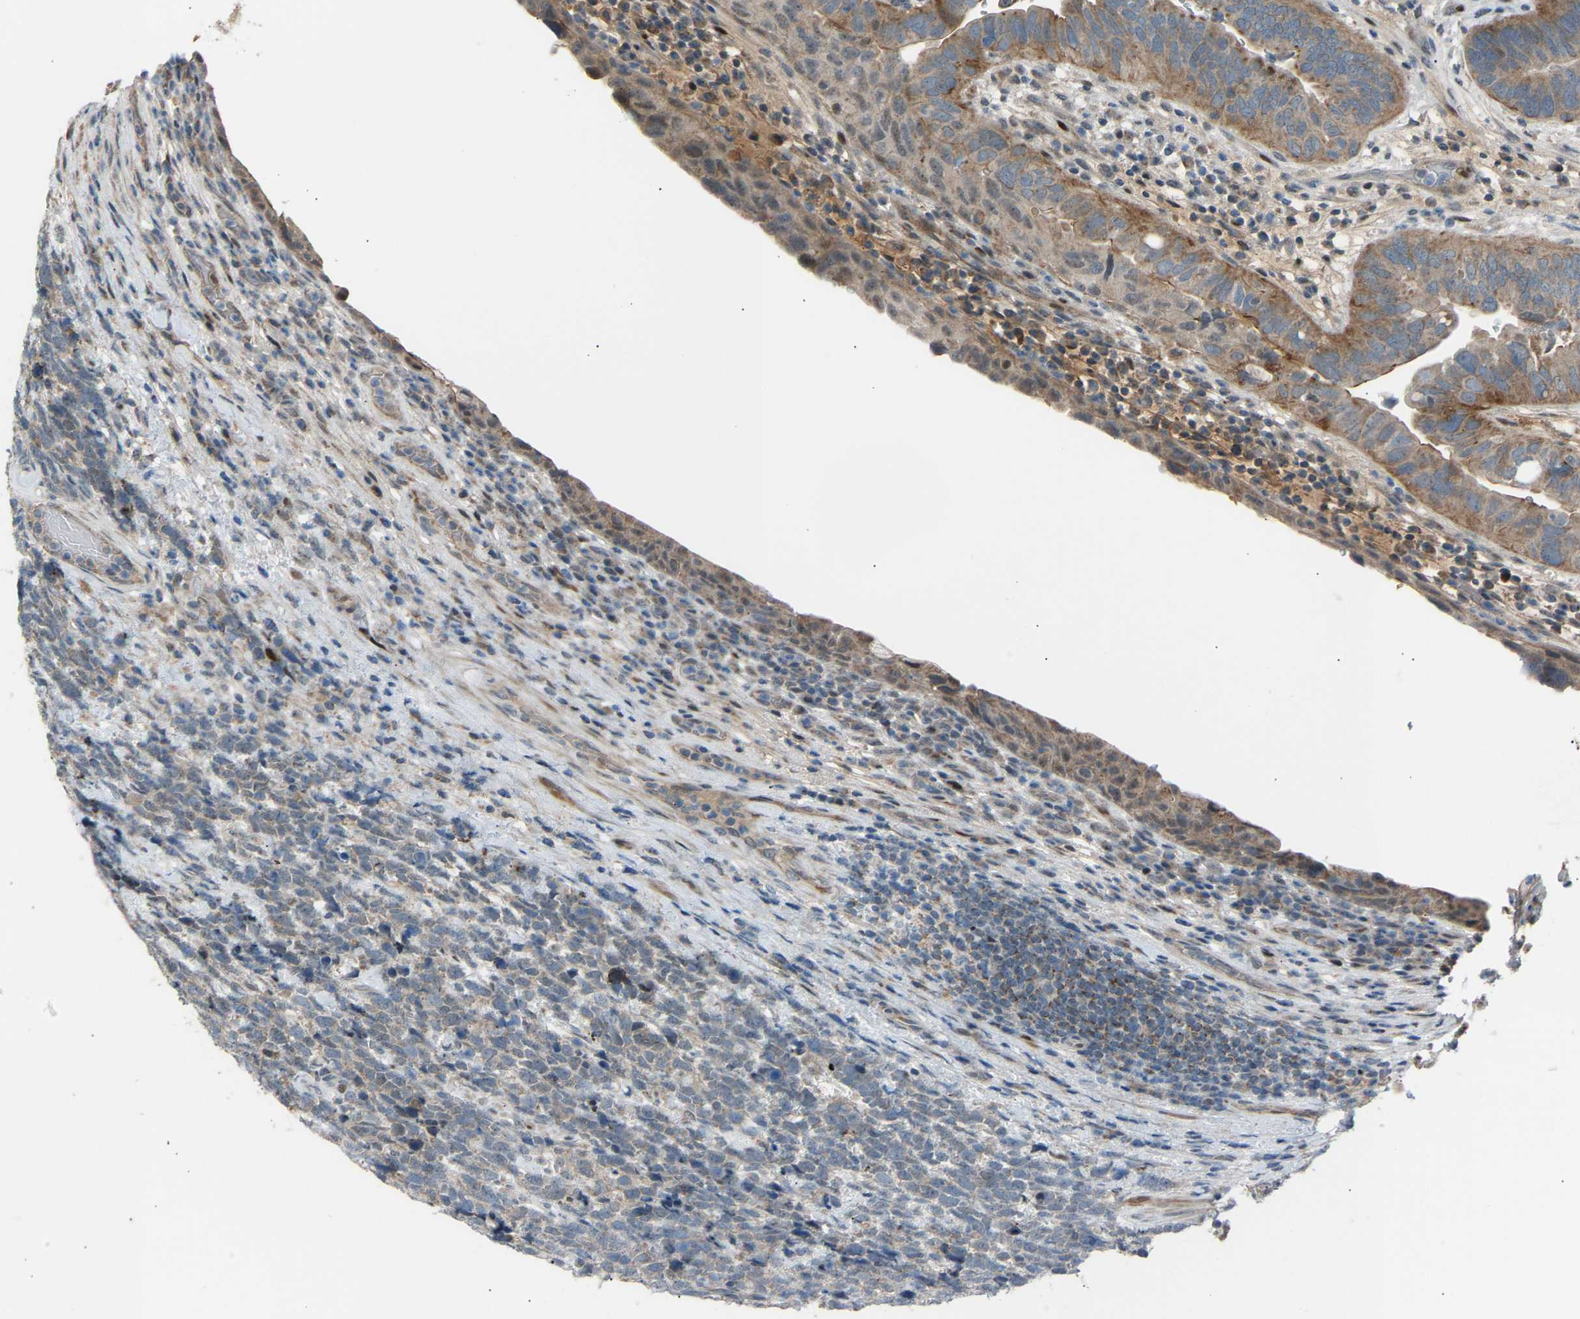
{"staining": {"intensity": "moderate", "quantity": "<25%", "location": "cytoplasmic/membranous"}, "tissue": "urothelial cancer", "cell_type": "Tumor cells", "image_type": "cancer", "snomed": [{"axis": "morphology", "description": "Urothelial carcinoma, High grade"}, {"axis": "topography", "description": "Urinary bladder"}], "caption": "Moderate cytoplasmic/membranous protein expression is present in about <25% of tumor cells in urothelial cancer.", "gene": "VPS41", "patient": {"sex": "female", "age": 82}}